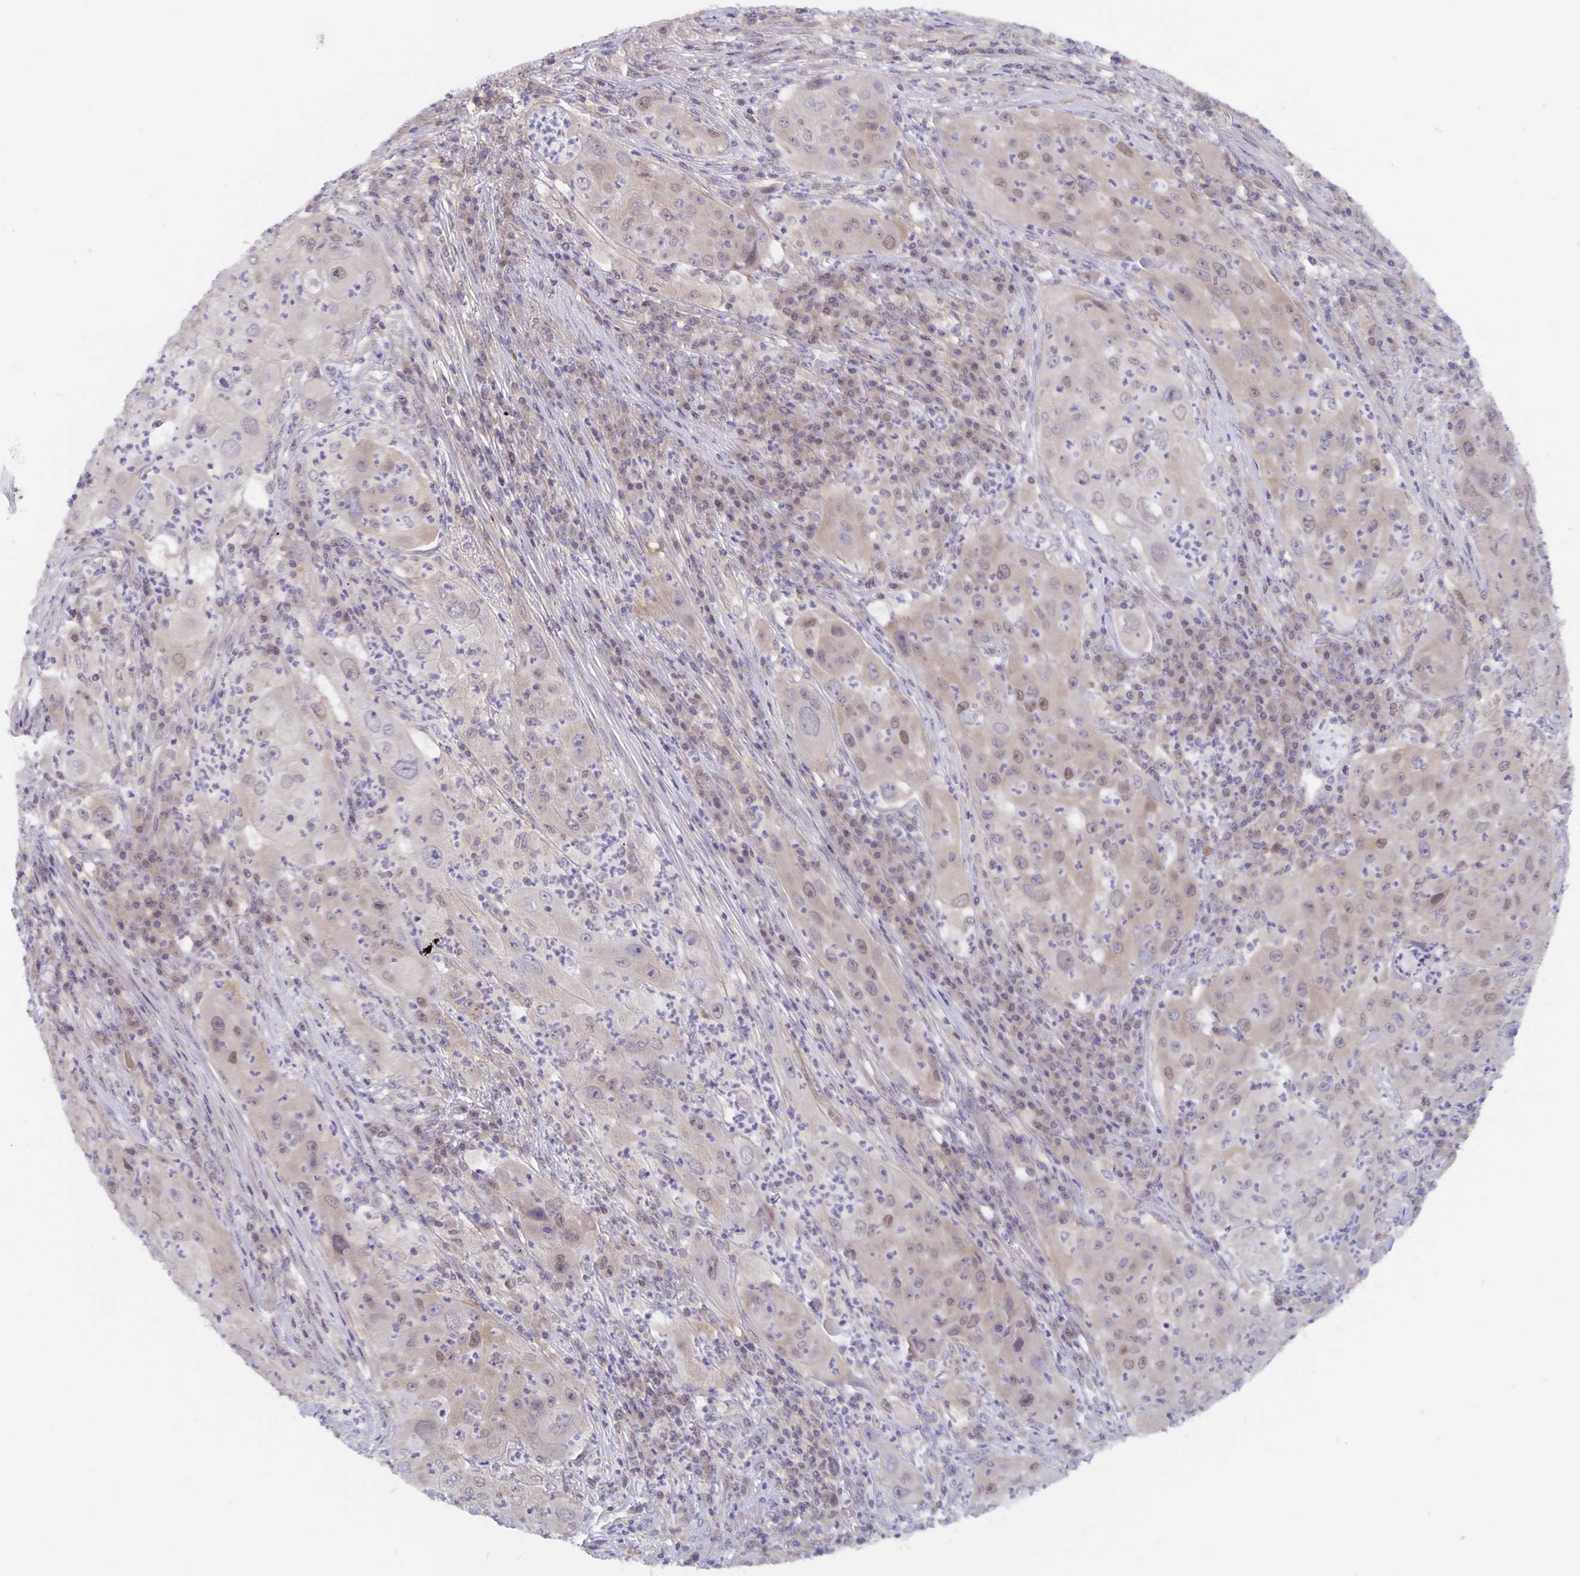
{"staining": {"intensity": "weak", "quantity": "25%-75%", "location": "nuclear"}, "tissue": "lung cancer", "cell_type": "Tumor cells", "image_type": "cancer", "snomed": [{"axis": "morphology", "description": "Squamous cell carcinoma, NOS"}, {"axis": "topography", "description": "Lung"}], "caption": "The micrograph demonstrates staining of lung cancer (squamous cell carcinoma), revealing weak nuclear protein positivity (brown color) within tumor cells.", "gene": "BAG6", "patient": {"sex": "female", "age": 59}}